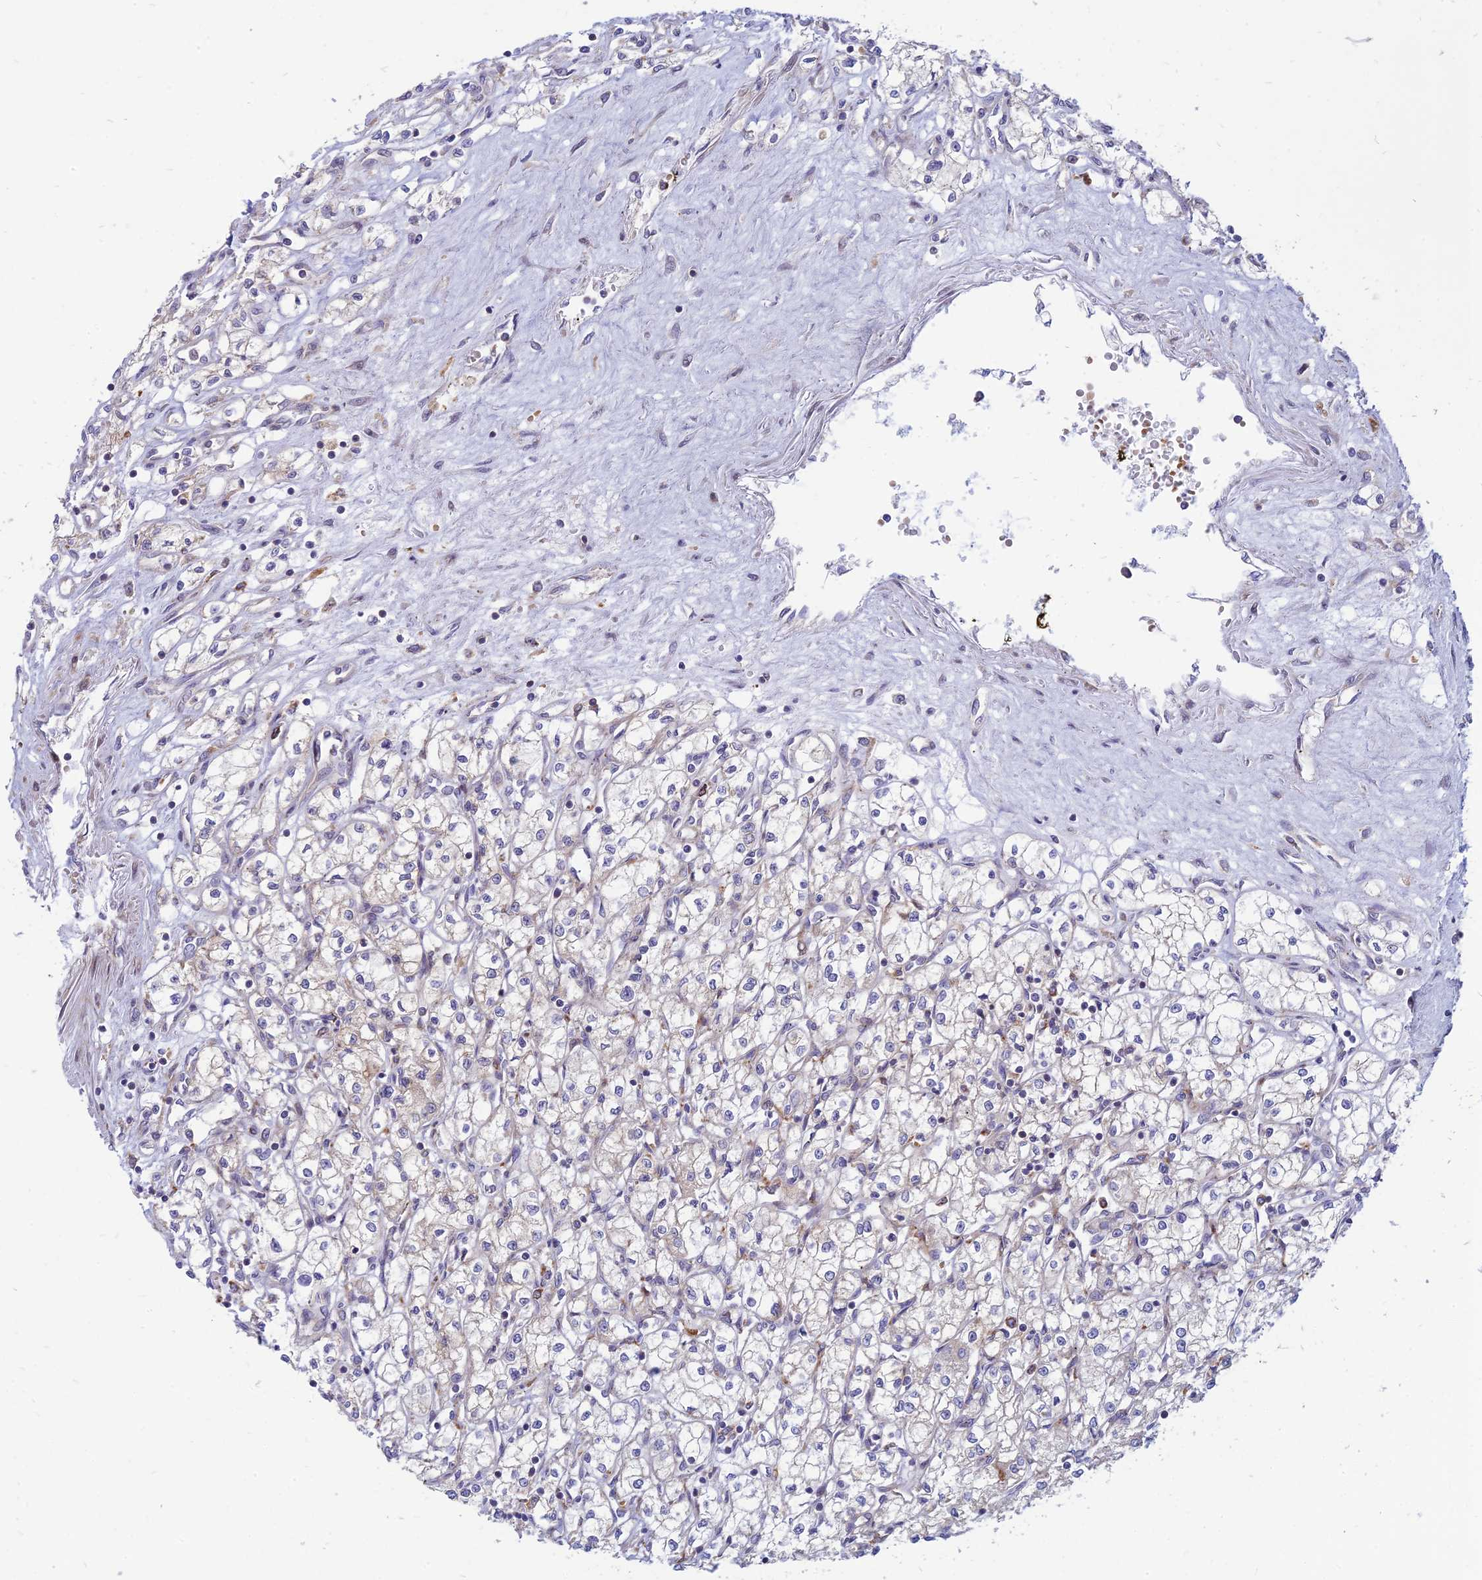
{"staining": {"intensity": "negative", "quantity": "none", "location": "none"}, "tissue": "renal cancer", "cell_type": "Tumor cells", "image_type": "cancer", "snomed": [{"axis": "morphology", "description": "Adenocarcinoma, NOS"}, {"axis": "topography", "description": "Kidney"}], "caption": "DAB (3,3'-diaminobenzidine) immunohistochemical staining of human adenocarcinoma (renal) displays no significant staining in tumor cells.", "gene": "PHKA2", "patient": {"sex": "male", "age": 59}}